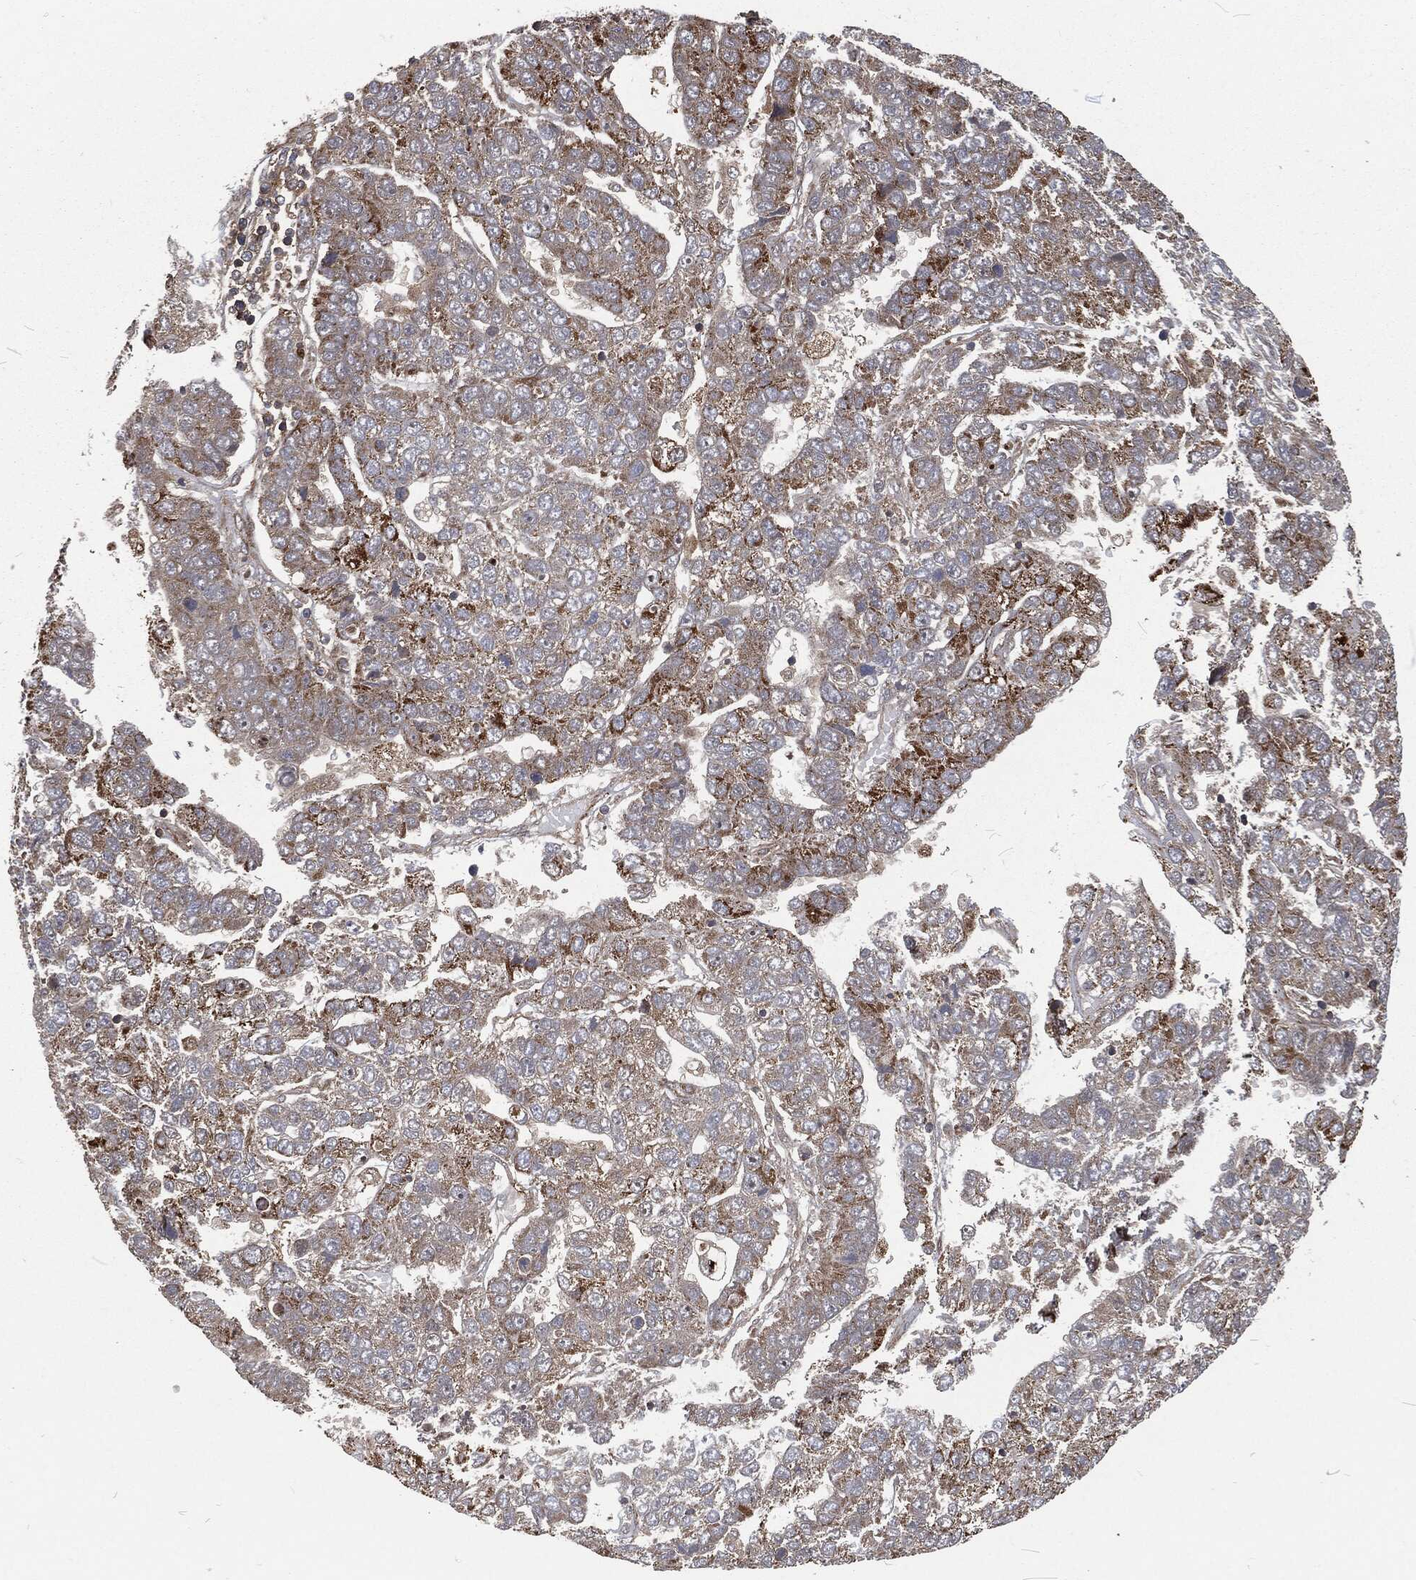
{"staining": {"intensity": "moderate", "quantity": "<25%", "location": "cytoplasmic/membranous"}, "tissue": "pancreatic cancer", "cell_type": "Tumor cells", "image_type": "cancer", "snomed": [{"axis": "morphology", "description": "Adenocarcinoma, NOS"}, {"axis": "topography", "description": "Pancreas"}], "caption": "The micrograph demonstrates a brown stain indicating the presence of a protein in the cytoplasmic/membranous of tumor cells in pancreatic cancer (adenocarcinoma).", "gene": "RFTN1", "patient": {"sex": "female", "age": 61}}